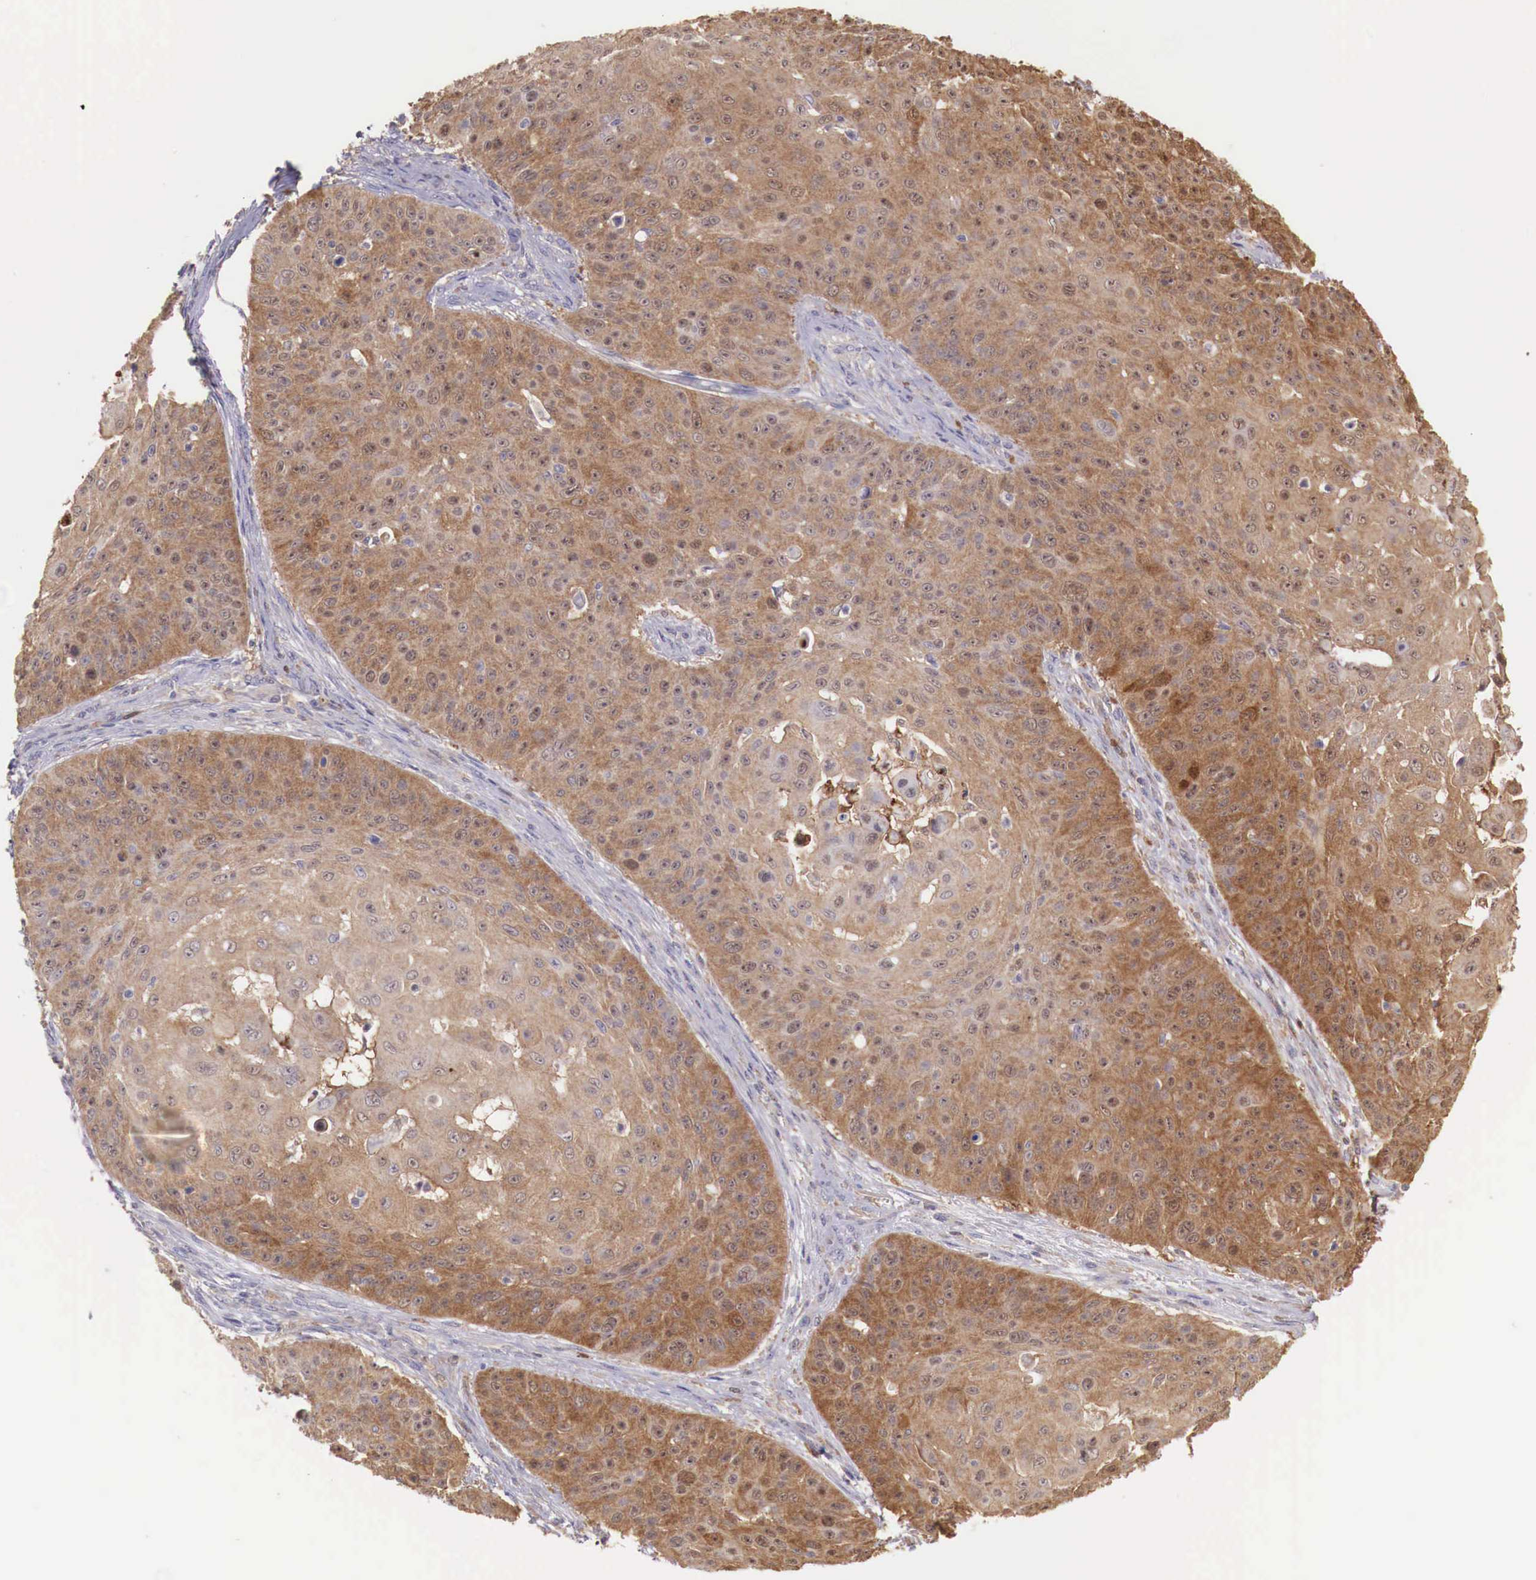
{"staining": {"intensity": "moderate", "quantity": ">75%", "location": "cytoplasmic/membranous"}, "tissue": "skin cancer", "cell_type": "Tumor cells", "image_type": "cancer", "snomed": [{"axis": "morphology", "description": "Squamous cell carcinoma, NOS"}, {"axis": "topography", "description": "Skin"}], "caption": "This photomicrograph displays immunohistochemistry (IHC) staining of skin squamous cell carcinoma, with medium moderate cytoplasmic/membranous staining in approximately >75% of tumor cells.", "gene": "GAB2", "patient": {"sex": "male", "age": 82}}